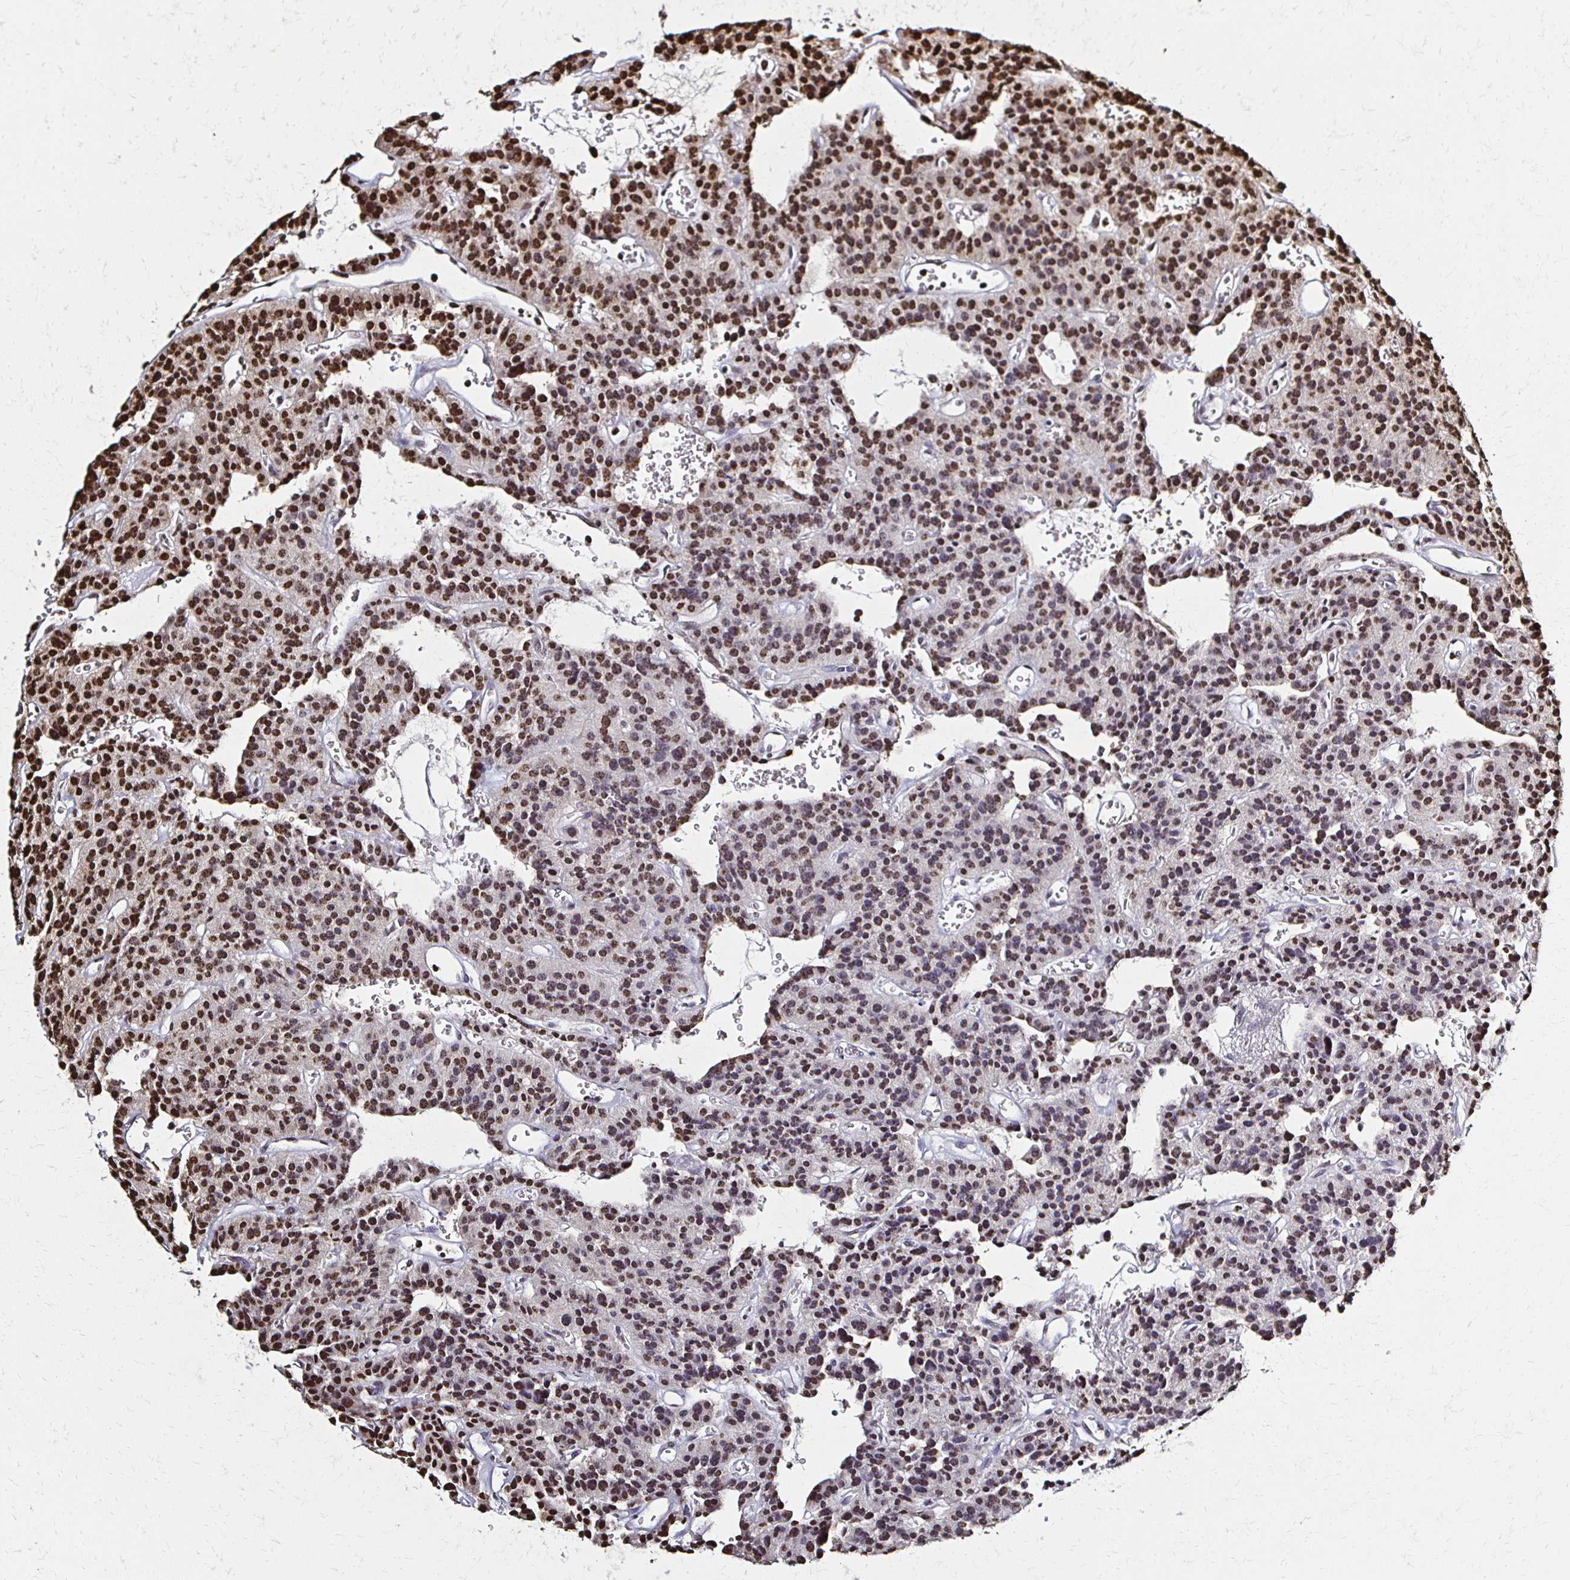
{"staining": {"intensity": "strong", "quantity": ">75%", "location": "nuclear"}, "tissue": "carcinoid", "cell_type": "Tumor cells", "image_type": "cancer", "snomed": [{"axis": "morphology", "description": "Carcinoid, malignant, NOS"}, {"axis": "topography", "description": "Lung"}], "caption": "A brown stain shows strong nuclear expression of a protein in carcinoid tumor cells.", "gene": "HOXA9", "patient": {"sex": "female", "age": 71}}